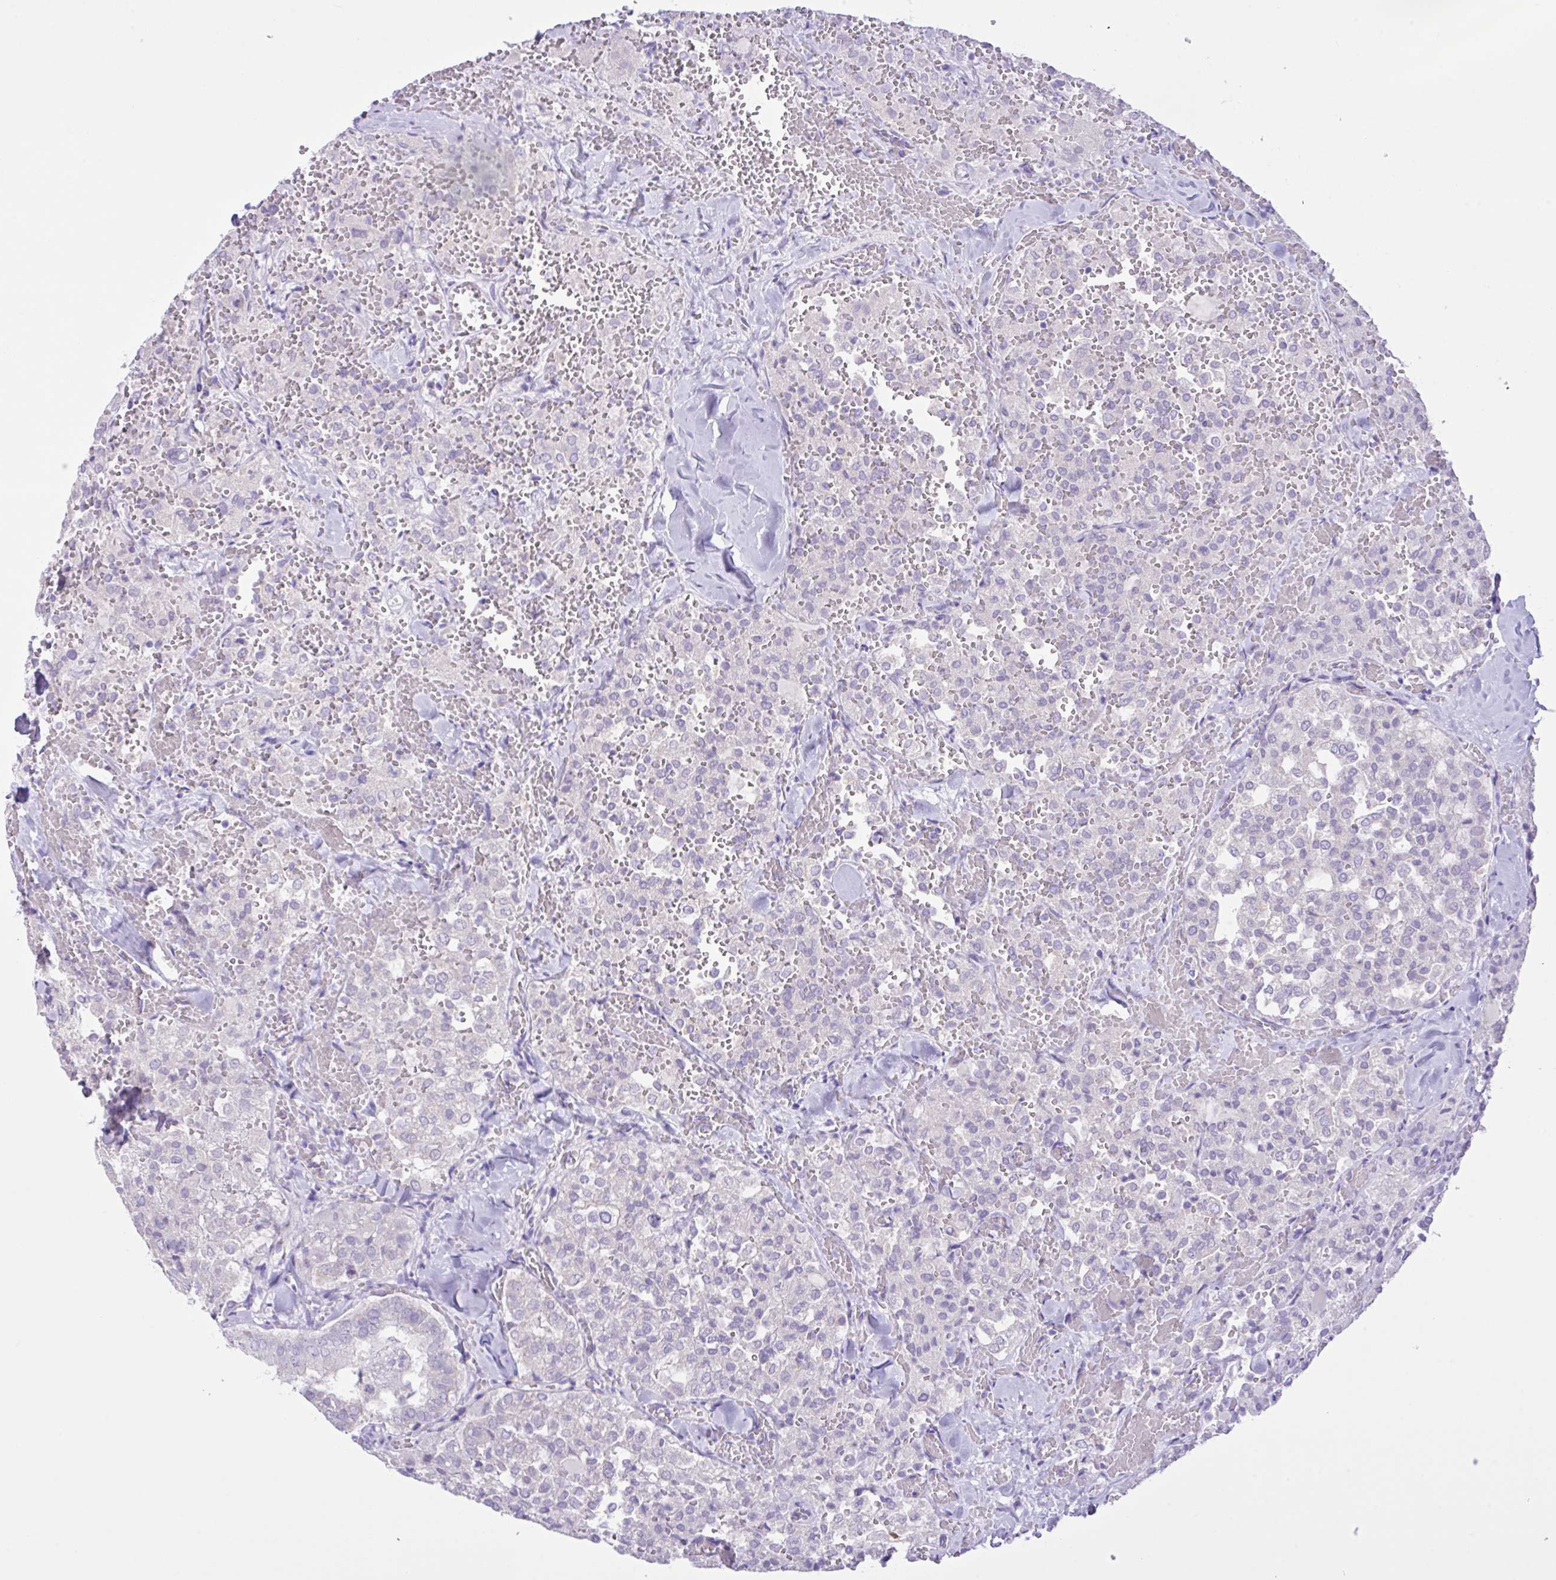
{"staining": {"intensity": "negative", "quantity": "none", "location": "none"}, "tissue": "thyroid cancer", "cell_type": "Tumor cells", "image_type": "cancer", "snomed": [{"axis": "morphology", "description": "Follicular adenoma carcinoma, NOS"}, {"axis": "topography", "description": "Thyroid gland"}], "caption": "Thyroid follicular adenoma carcinoma was stained to show a protein in brown. There is no significant expression in tumor cells. Brightfield microscopy of IHC stained with DAB (3,3'-diaminobenzidine) (brown) and hematoxylin (blue), captured at high magnification.", "gene": "CST11", "patient": {"sex": "male", "age": 75}}